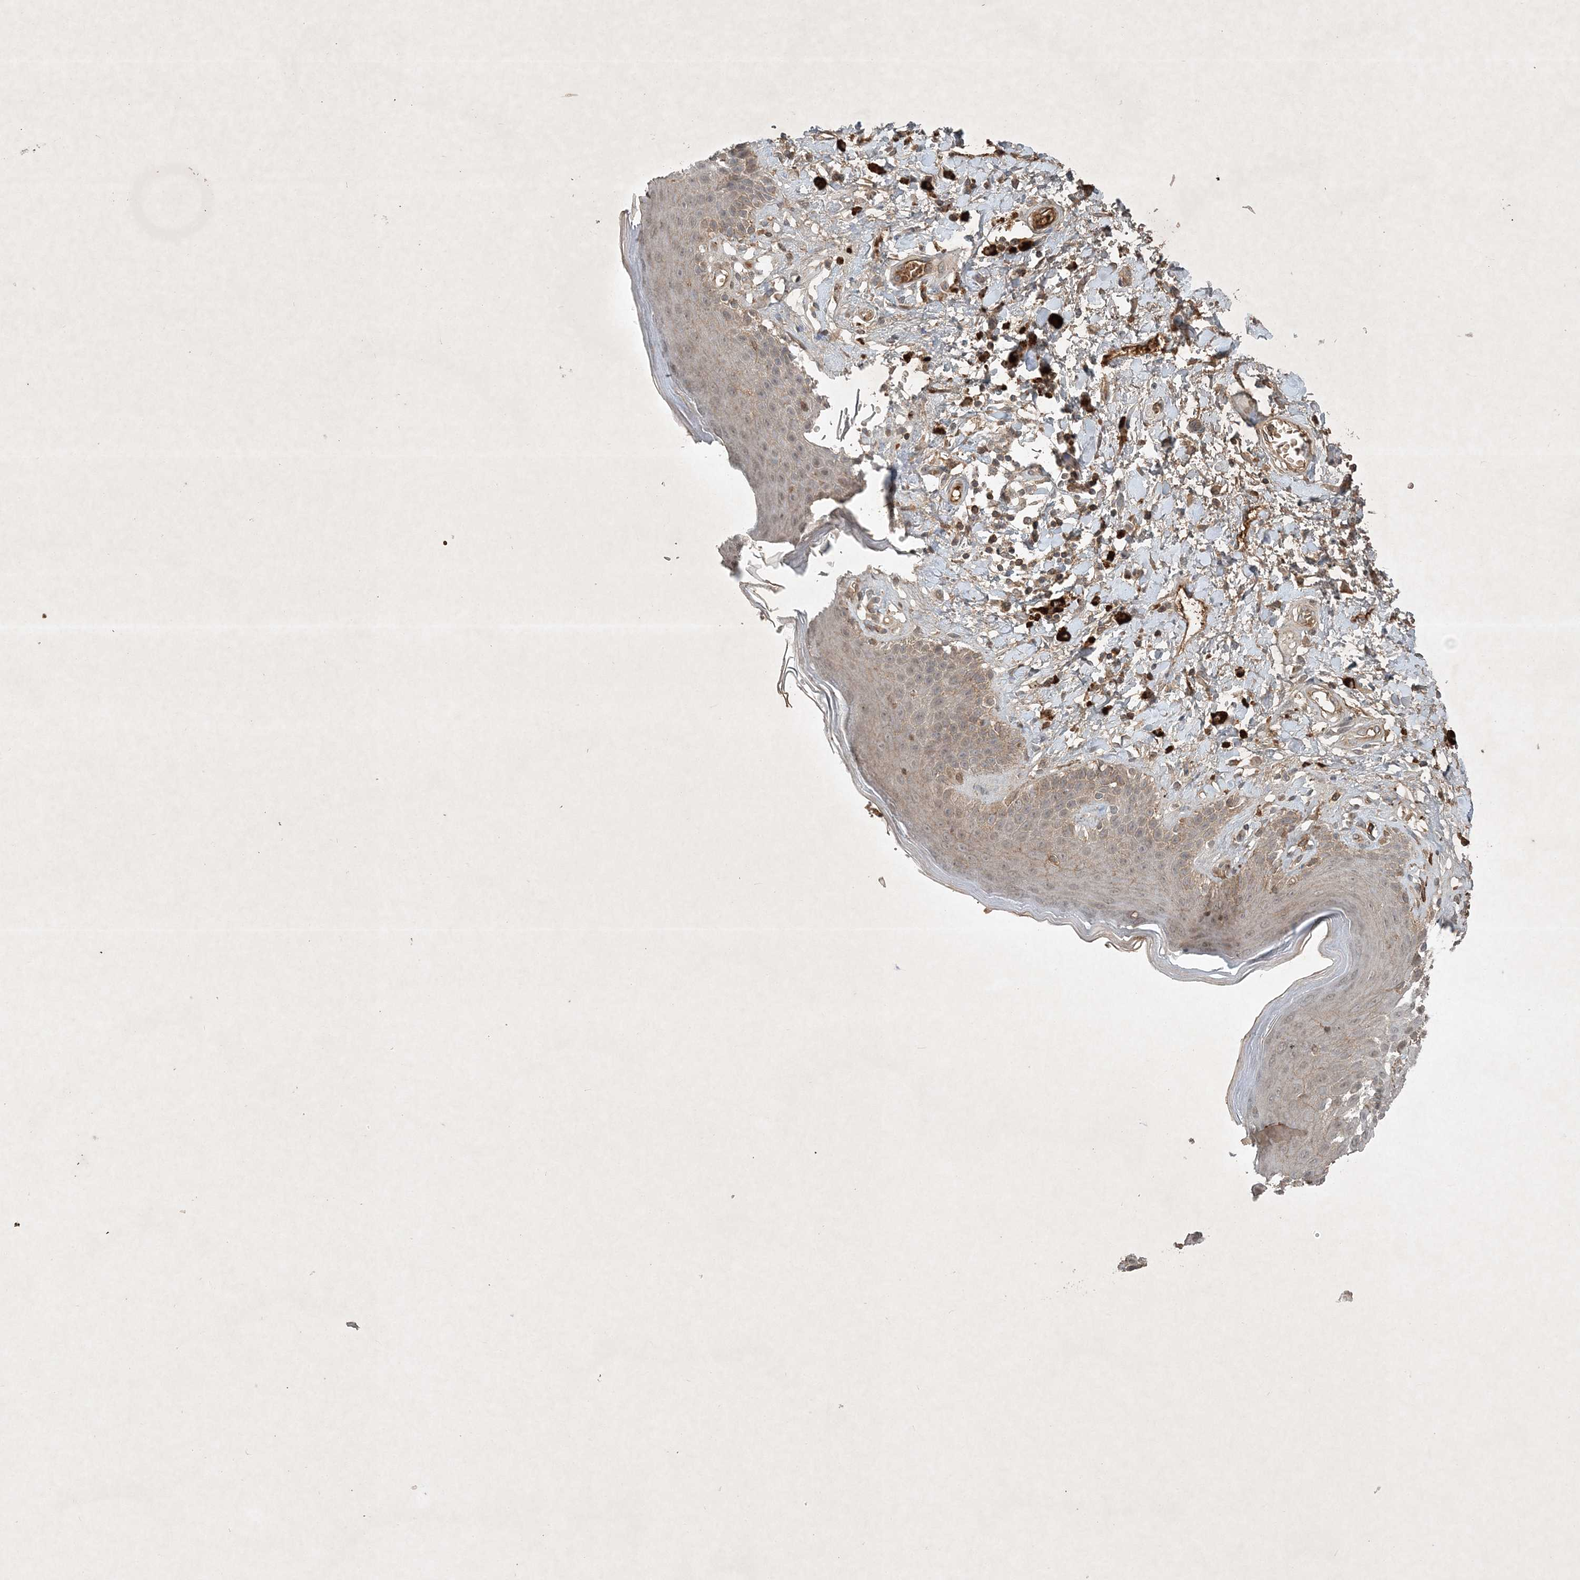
{"staining": {"intensity": "moderate", "quantity": "<25%", "location": "cytoplasmic/membranous"}, "tissue": "skin", "cell_type": "Epidermal cells", "image_type": "normal", "snomed": [{"axis": "morphology", "description": "Normal tissue, NOS"}, {"axis": "topography", "description": "Anal"}], "caption": "This is a photomicrograph of immunohistochemistry (IHC) staining of unremarkable skin, which shows moderate expression in the cytoplasmic/membranous of epidermal cells.", "gene": "TNFAIP6", "patient": {"sex": "female", "age": 78}}